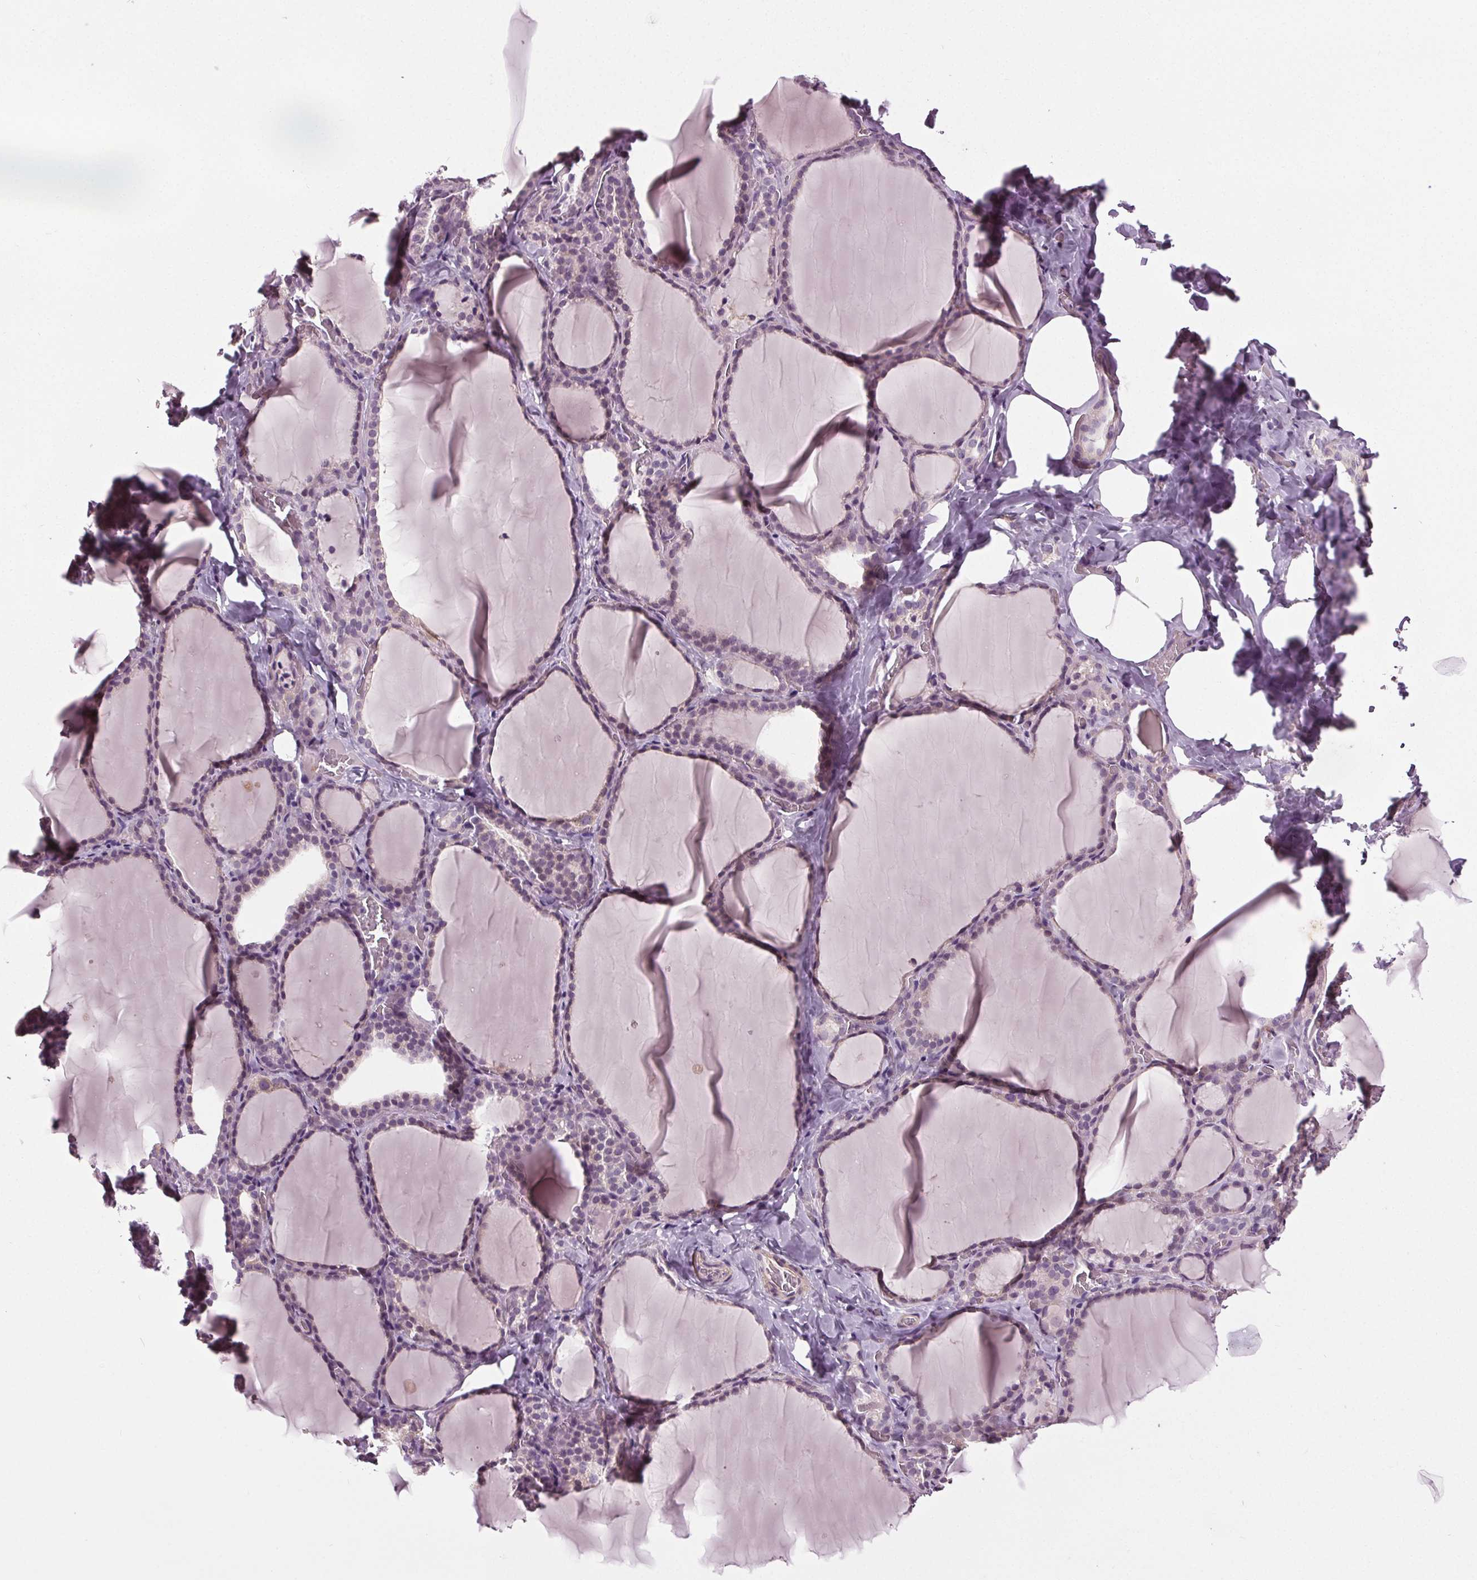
{"staining": {"intensity": "negative", "quantity": "none", "location": "none"}, "tissue": "thyroid gland", "cell_type": "Glandular cells", "image_type": "normal", "snomed": [{"axis": "morphology", "description": "Normal tissue, NOS"}, {"axis": "topography", "description": "Thyroid gland"}], "caption": "Immunohistochemistry histopathology image of normal human thyroid gland stained for a protein (brown), which demonstrates no staining in glandular cells.", "gene": "RASA1", "patient": {"sex": "female", "age": 22}}